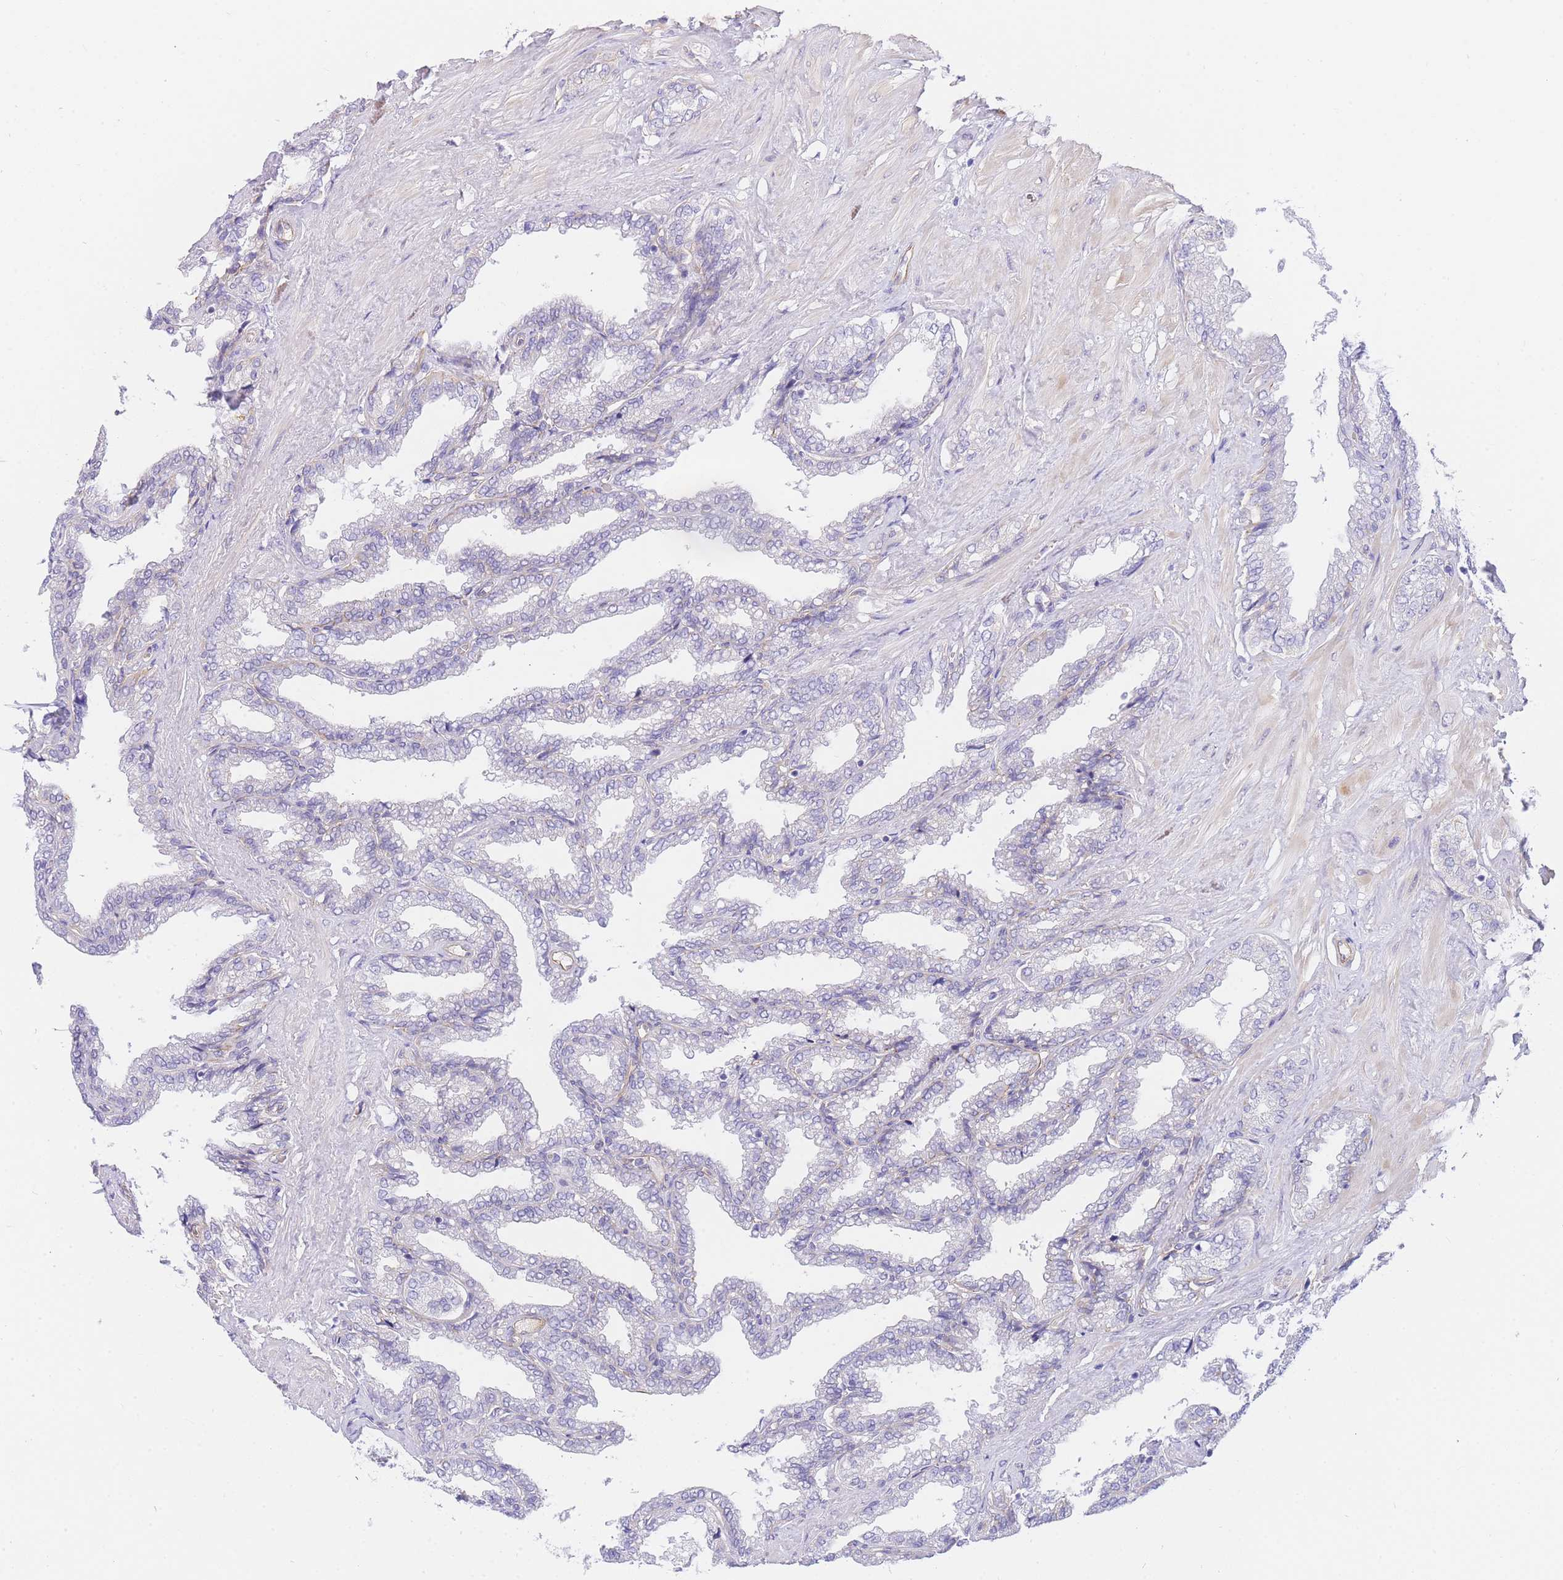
{"staining": {"intensity": "weak", "quantity": "<25%", "location": "cytoplasmic/membranous"}, "tissue": "seminal vesicle", "cell_type": "Glandular cells", "image_type": "normal", "snomed": [{"axis": "morphology", "description": "Normal tissue, NOS"}, {"axis": "topography", "description": "Seminal veicle"}], "caption": "Immunohistochemistry histopathology image of benign seminal vesicle stained for a protein (brown), which demonstrates no expression in glandular cells.", "gene": "SRSF12", "patient": {"sex": "male", "age": 46}}